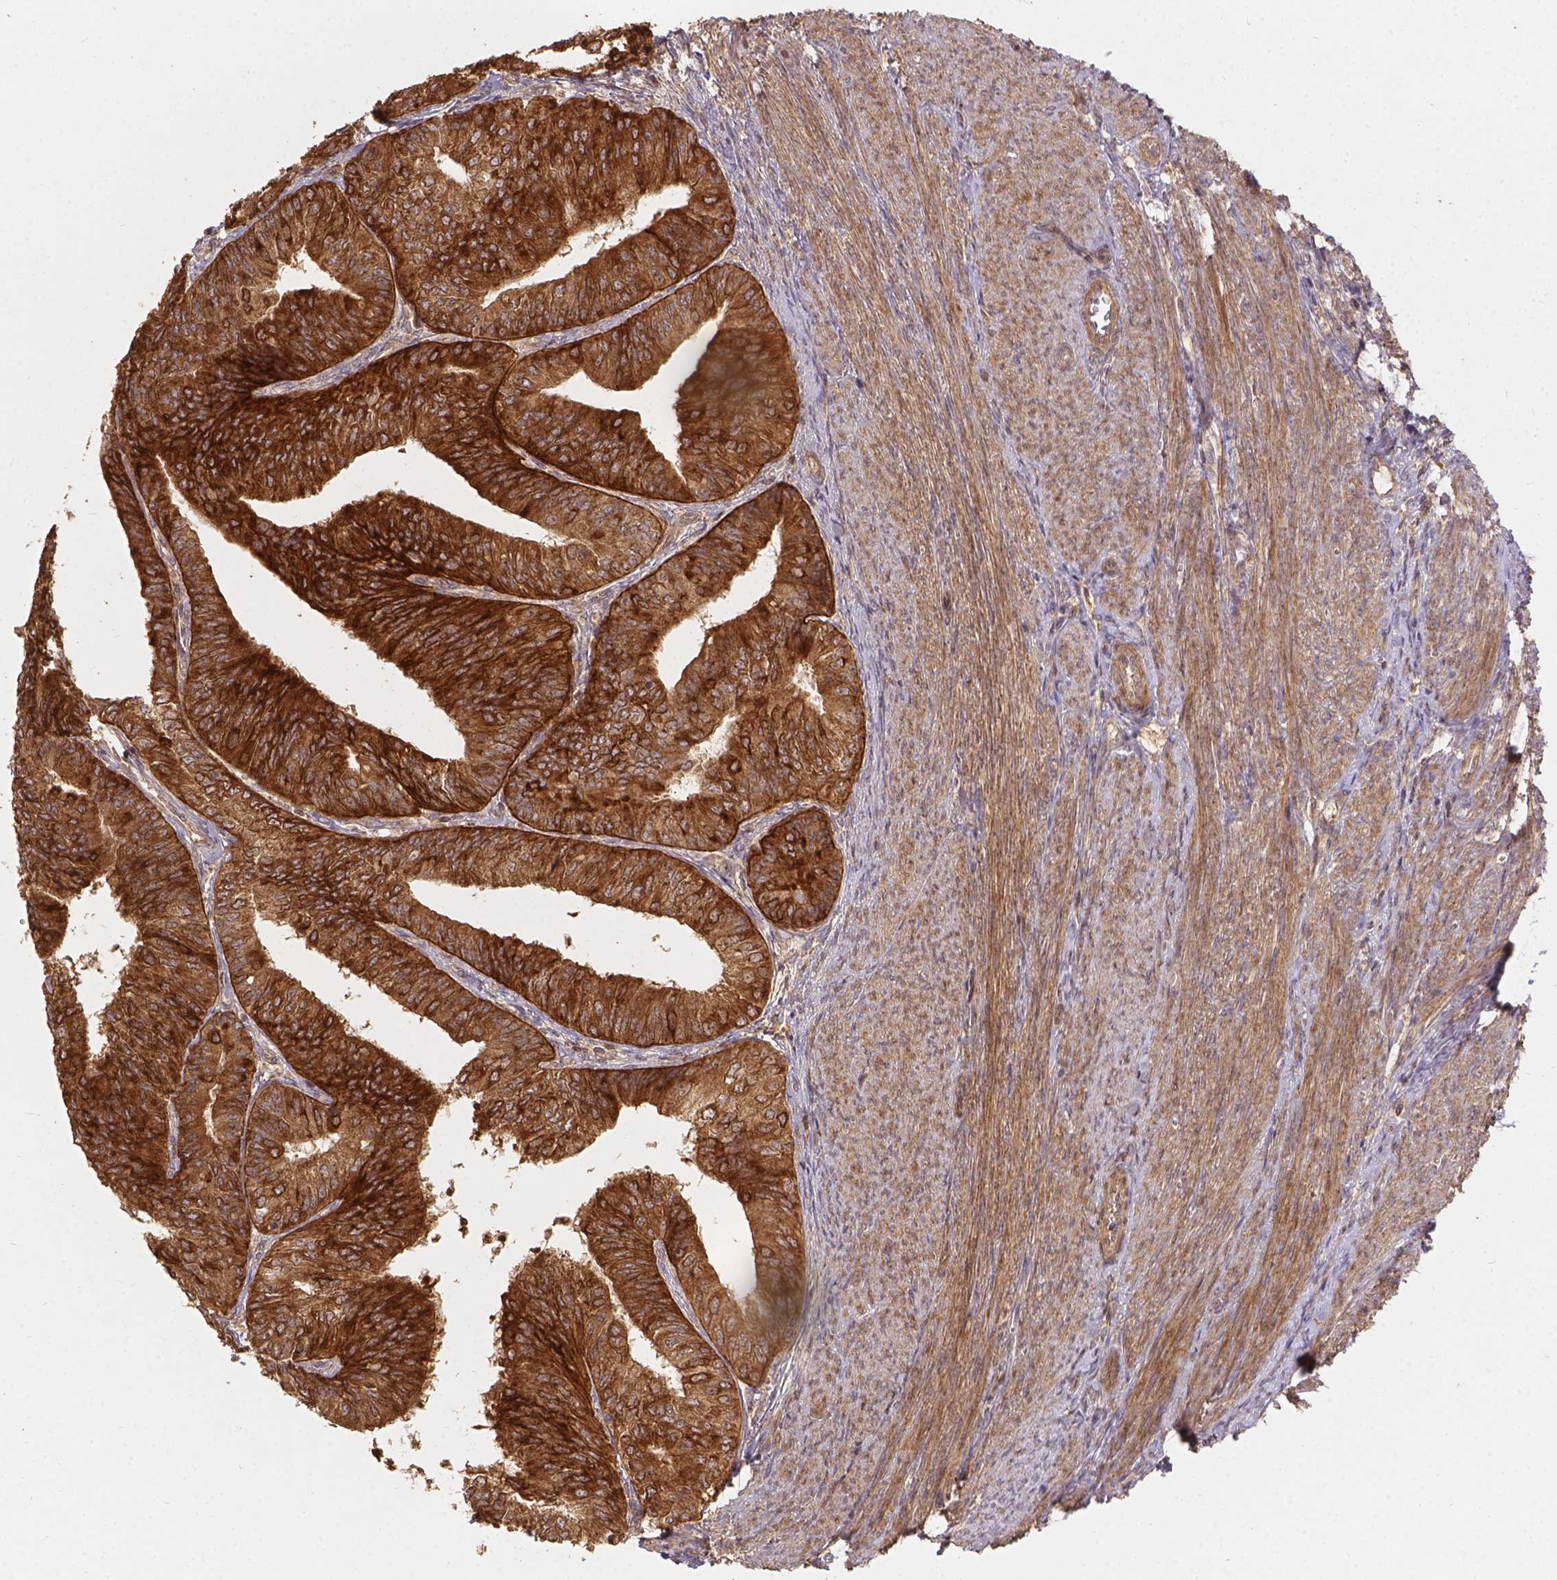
{"staining": {"intensity": "strong", "quantity": ">75%", "location": "cytoplasmic/membranous"}, "tissue": "endometrial cancer", "cell_type": "Tumor cells", "image_type": "cancer", "snomed": [{"axis": "morphology", "description": "Adenocarcinoma, NOS"}, {"axis": "topography", "description": "Endometrium"}], "caption": "A photomicrograph of adenocarcinoma (endometrial) stained for a protein displays strong cytoplasmic/membranous brown staining in tumor cells. Using DAB (3,3'-diaminobenzidine) (brown) and hematoxylin (blue) stains, captured at high magnification using brightfield microscopy.", "gene": "XPR1", "patient": {"sex": "female", "age": 58}}